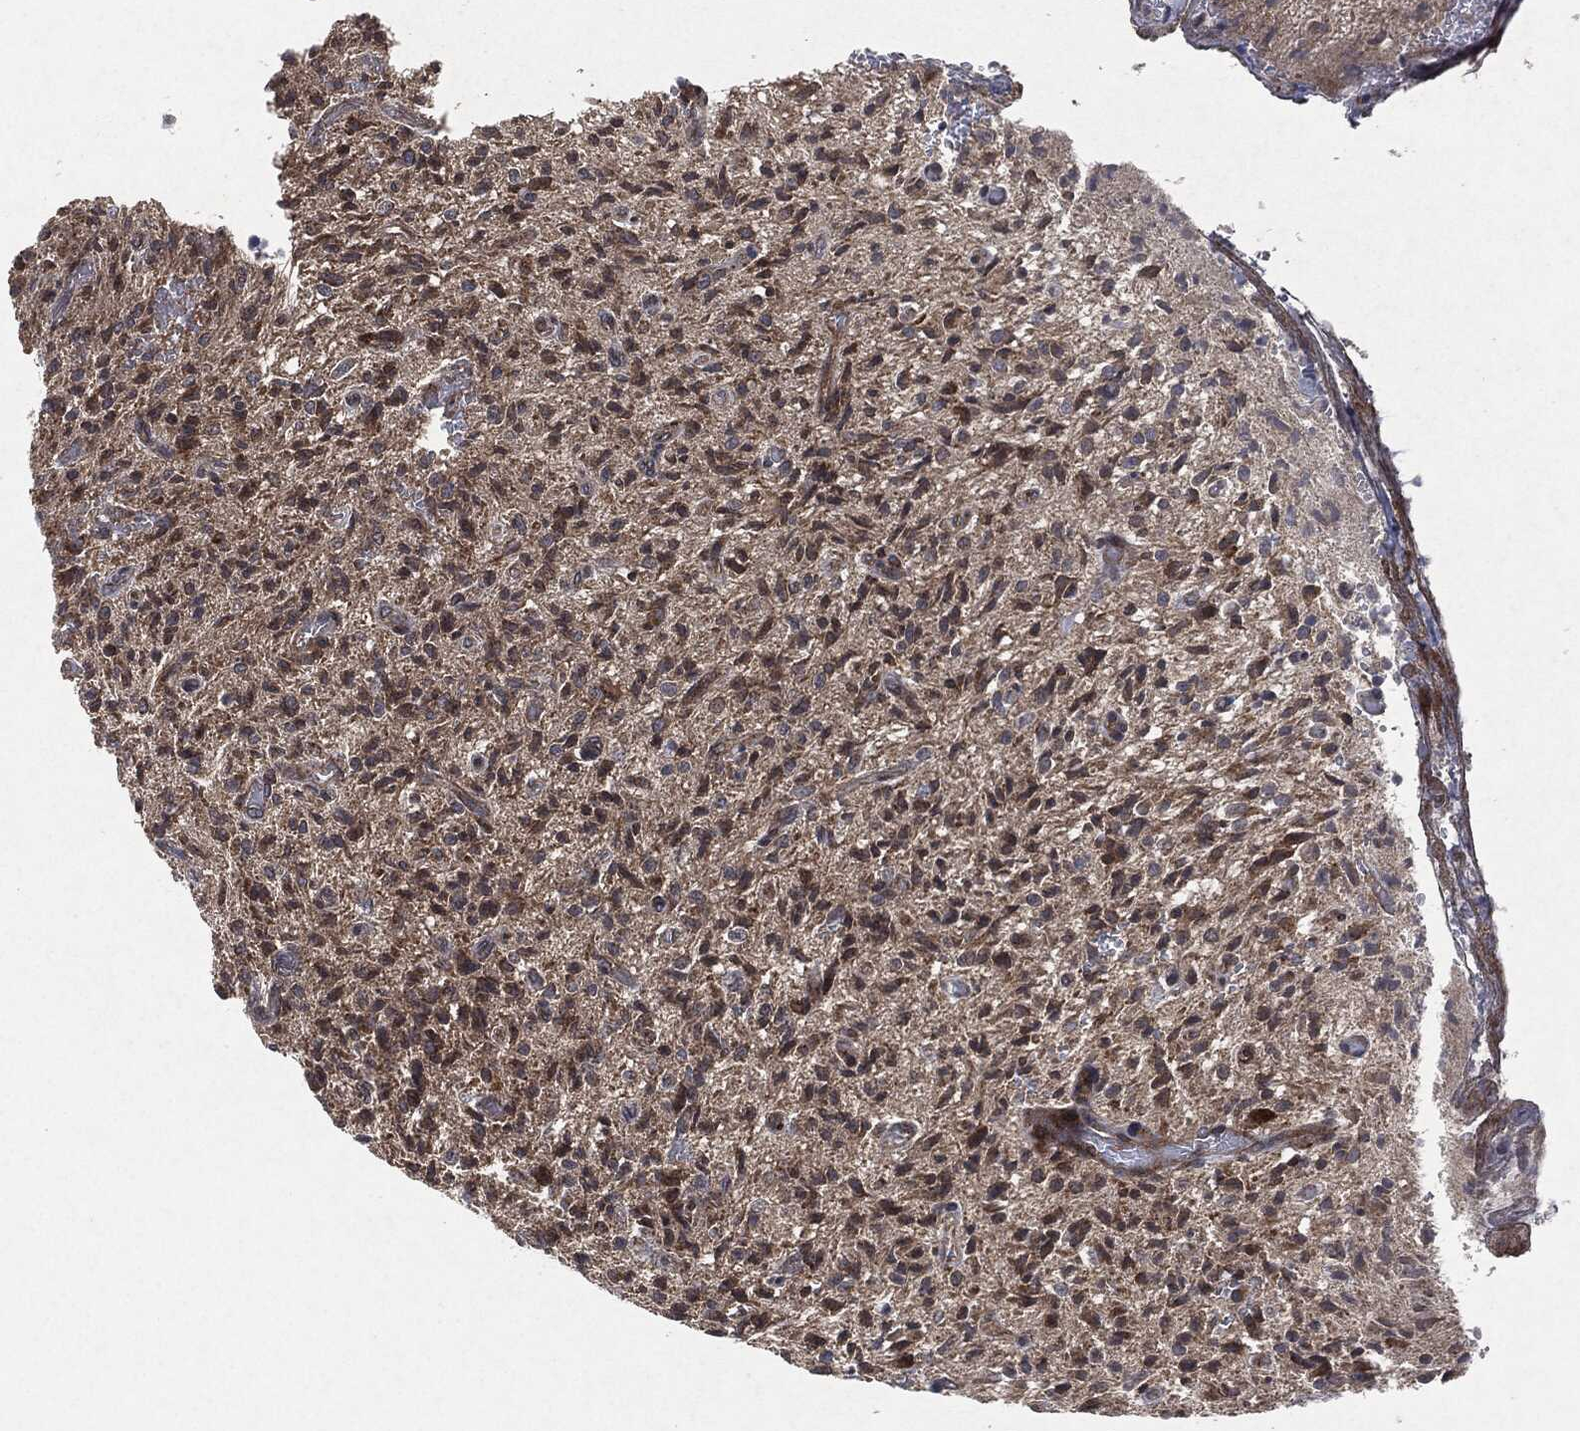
{"staining": {"intensity": "moderate", "quantity": "25%-75%", "location": "cytoplasmic/membranous"}, "tissue": "glioma", "cell_type": "Tumor cells", "image_type": "cancer", "snomed": [{"axis": "morphology", "description": "Glioma, malignant, High grade"}, {"axis": "topography", "description": "Brain"}], "caption": "Protein staining of glioma tissue displays moderate cytoplasmic/membranous staining in about 25%-75% of tumor cells.", "gene": "RAF1", "patient": {"sex": "male", "age": 64}}